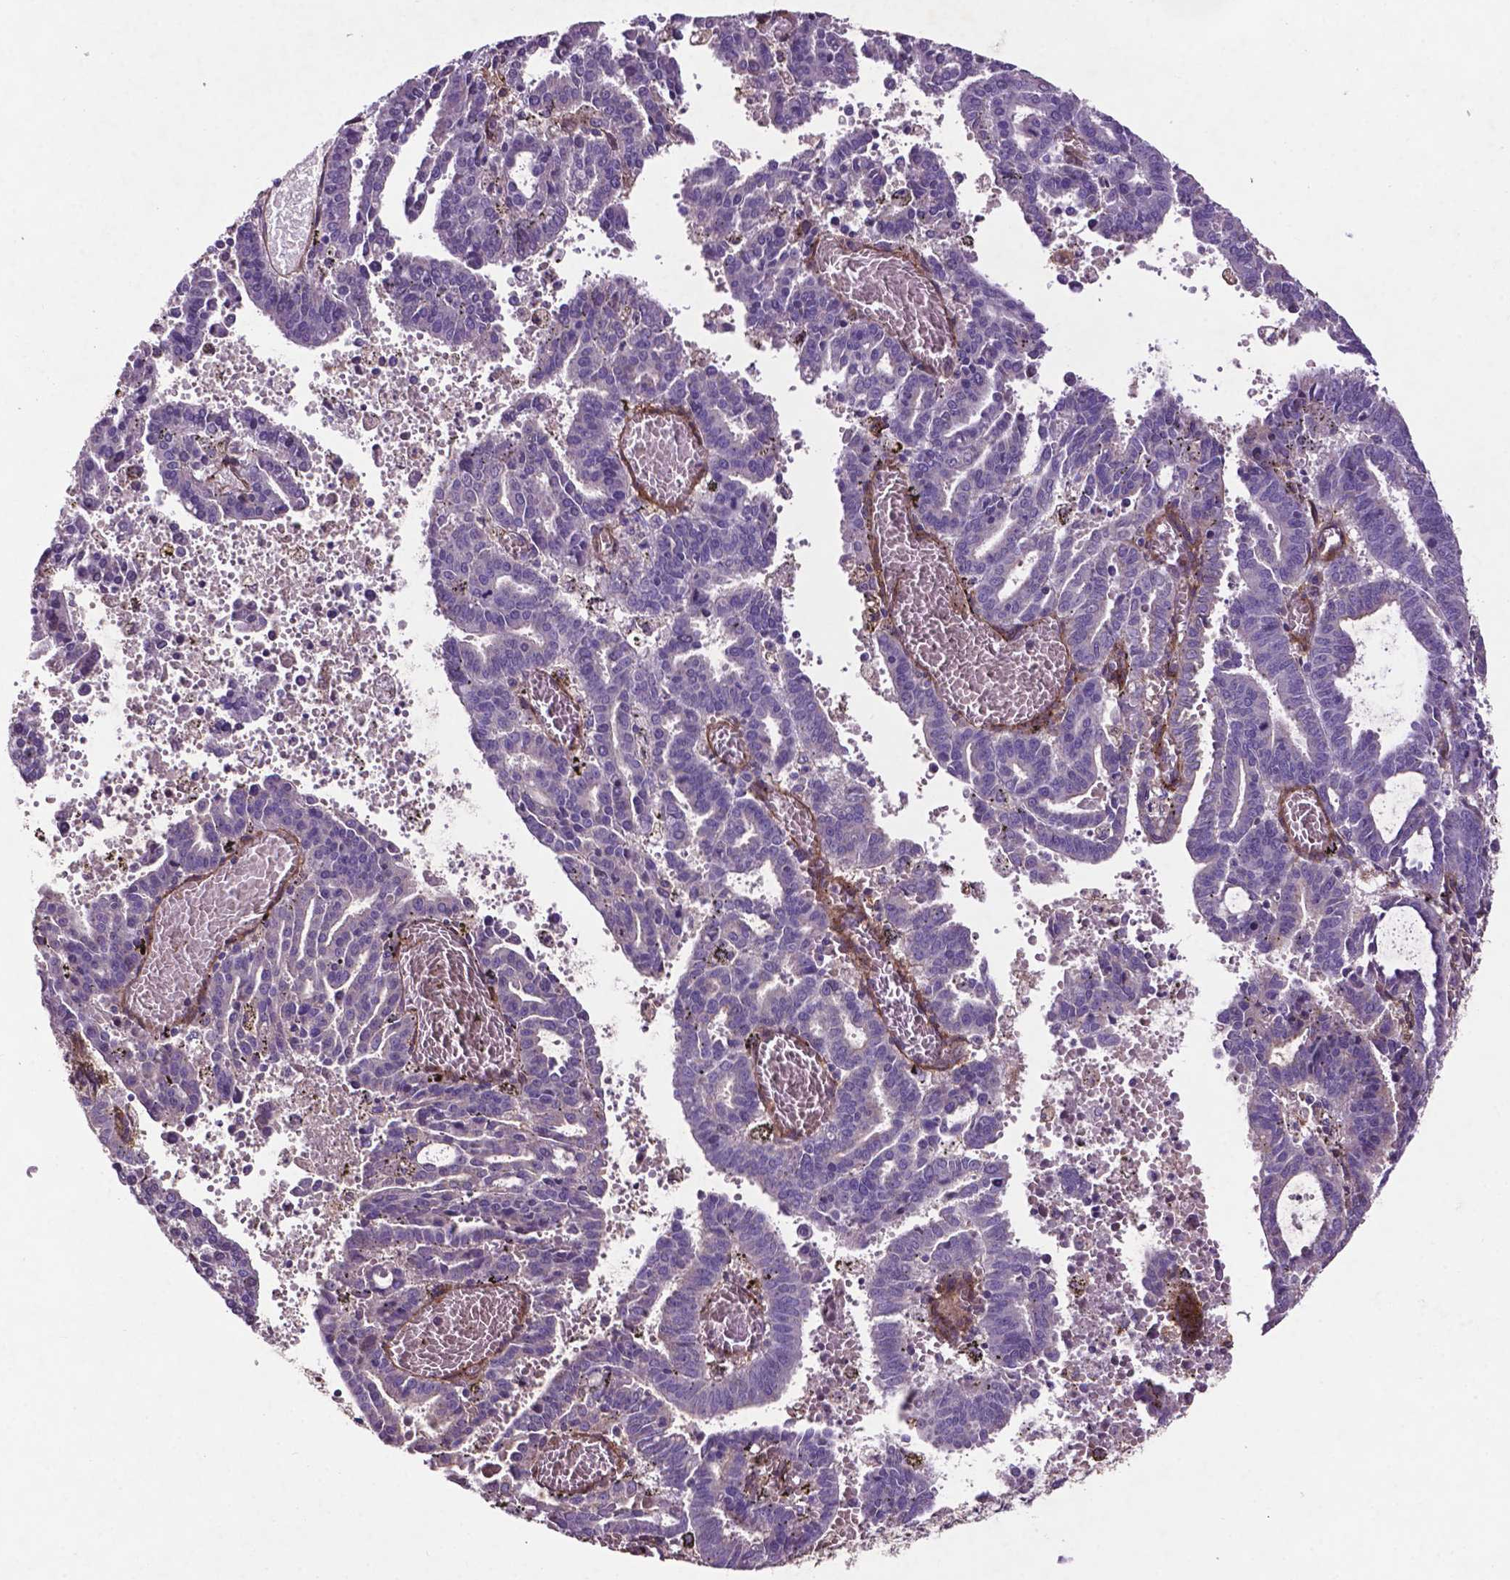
{"staining": {"intensity": "negative", "quantity": "none", "location": "none"}, "tissue": "endometrial cancer", "cell_type": "Tumor cells", "image_type": "cancer", "snomed": [{"axis": "morphology", "description": "Adenocarcinoma, NOS"}, {"axis": "topography", "description": "Uterus"}], "caption": "High magnification brightfield microscopy of adenocarcinoma (endometrial) stained with DAB (brown) and counterstained with hematoxylin (blue): tumor cells show no significant positivity.", "gene": "RRAS", "patient": {"sex": "female", "age": 83}}